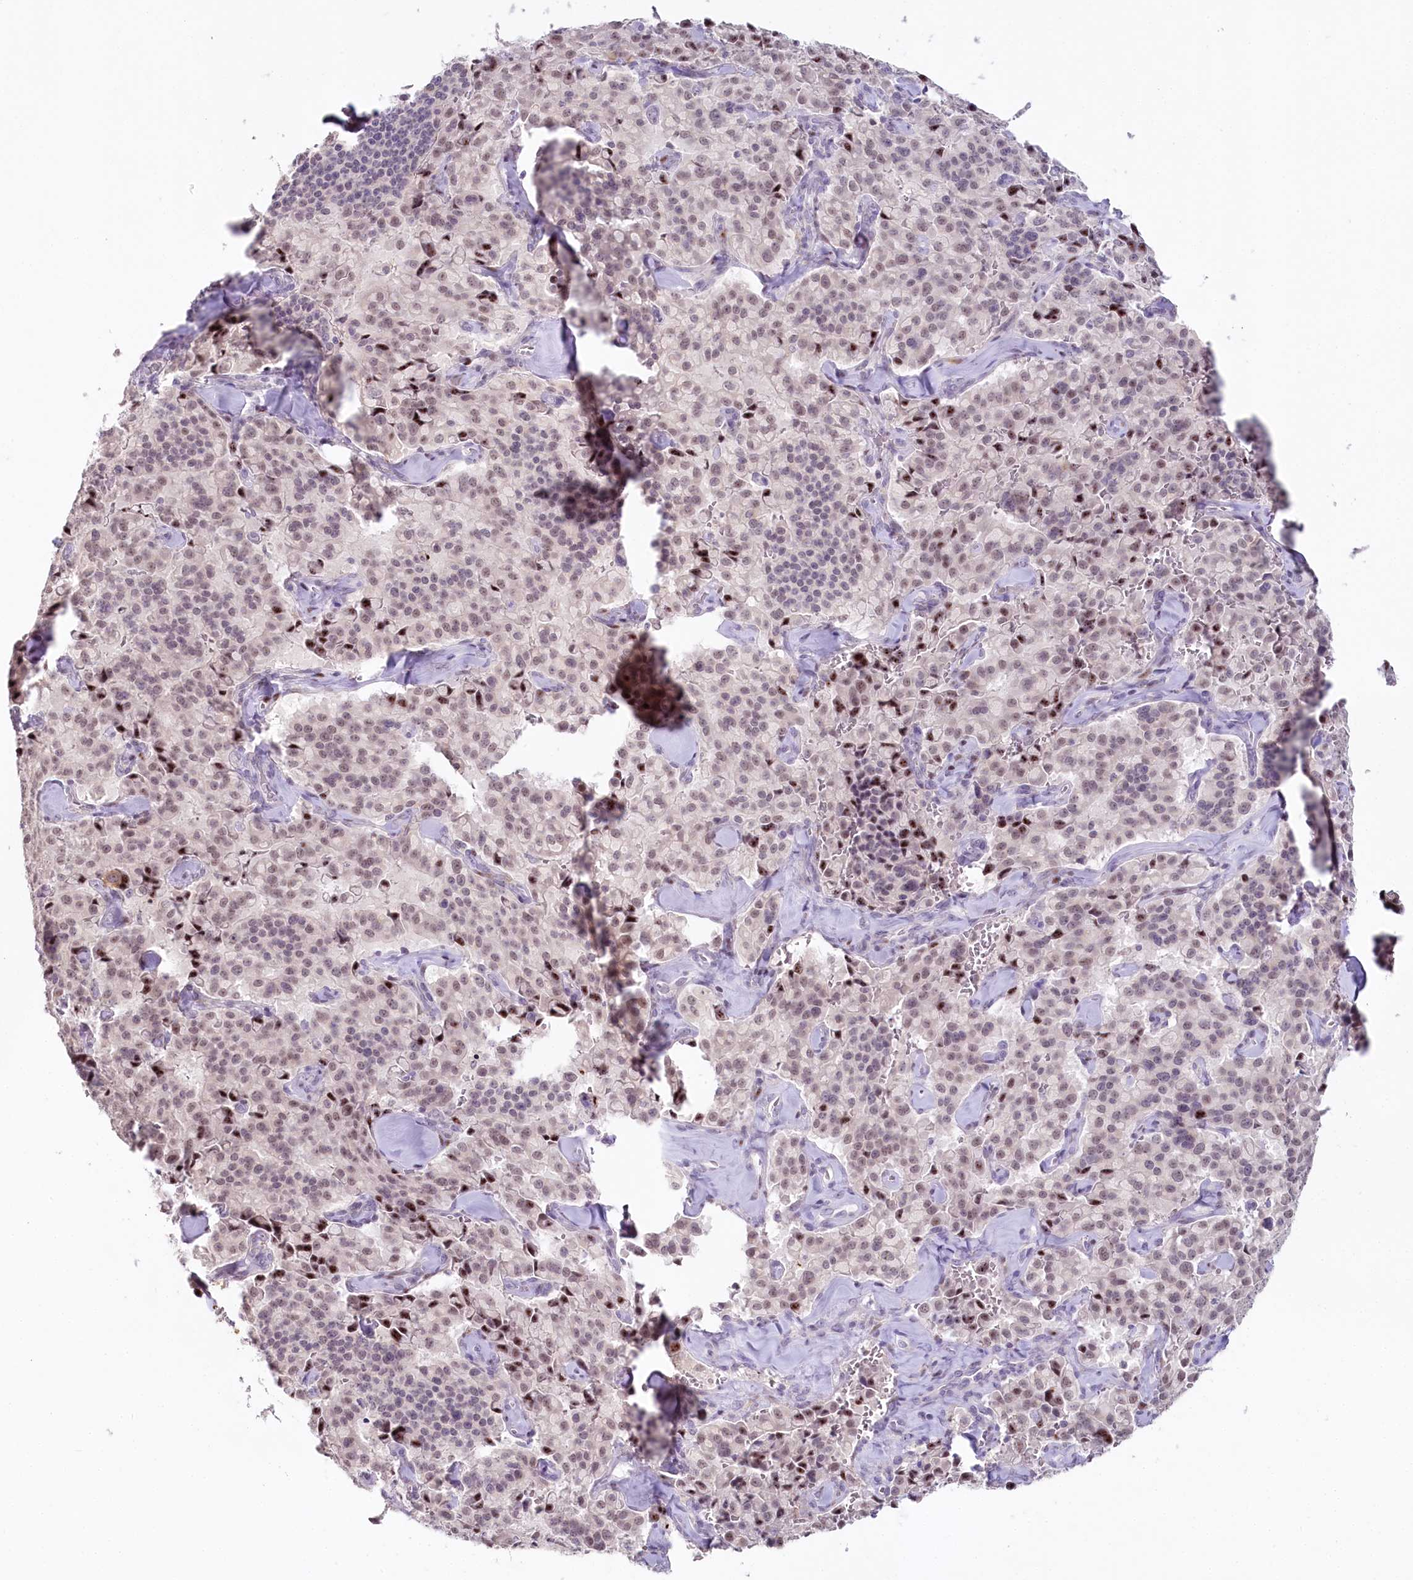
{"staining": {"intensity": "weak", "quantity": ">75%", "location": "nuclear"}, "tissue": "pancreatic cancer", "cell_type": "Tumor cells", "image_type": "cancer", "snomed": [{"axis": "morphology", "description": "Adenocarcinoma, NOS"}, {"axis": "topography", "description": "Pancreas"}], "caption": "Adenocarcinoma (pancreatic) tissue shows weak nuclear staining in about >75% of tumor cells, visualized by immunohistochemistry. (DAB IHC, brown staining for protein, blue staining for nuclei).", "gene": "HPD", "patient": {"sex": "male", "age": 65}}